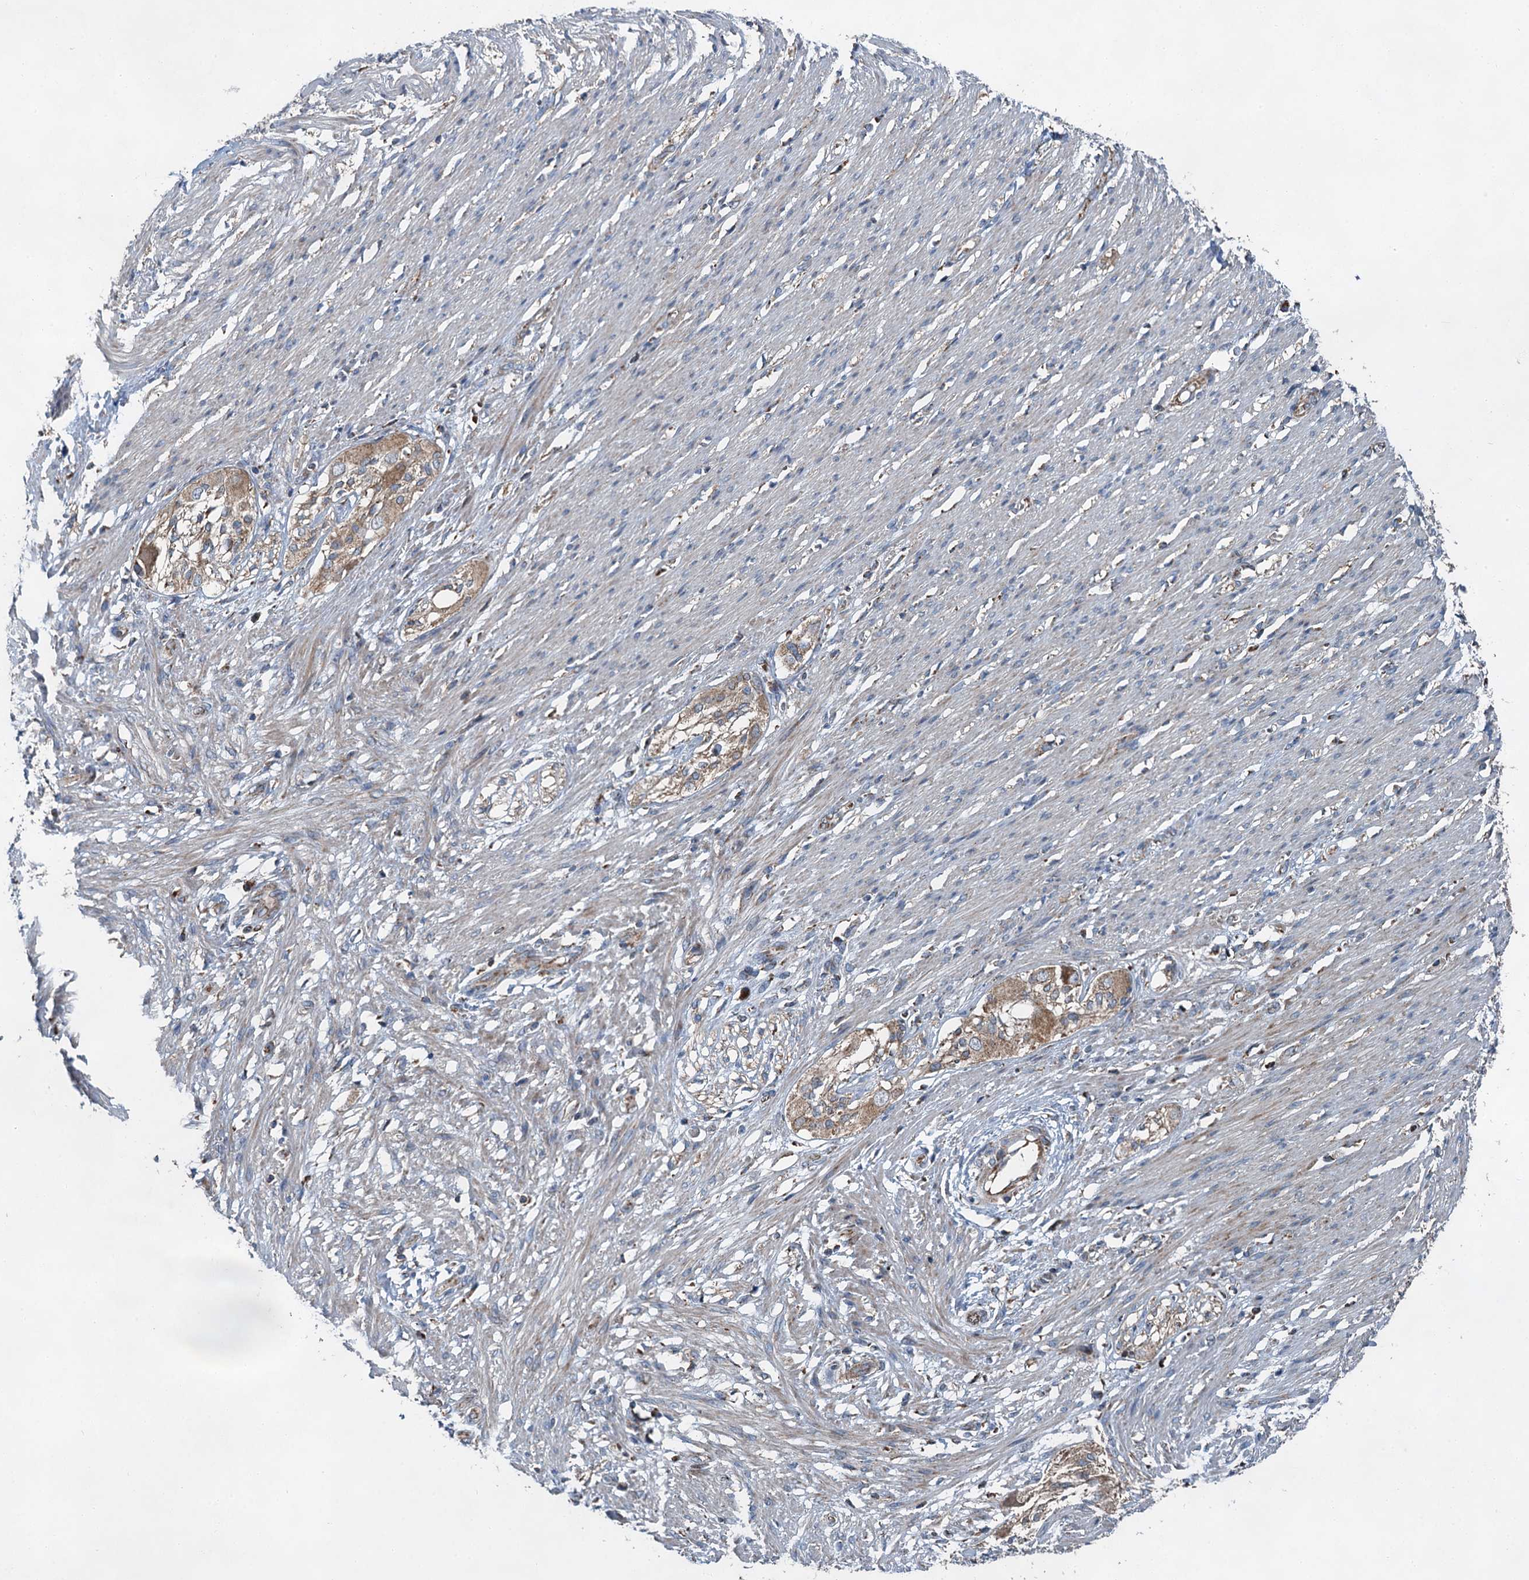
{"staining": {"intensity": "weak", "quantity": "25%-75%", "location": "cytoplasmic/membranous"}, "tissue": "smooth muscle", "cell_type": "Smooth muscle cells", "image_type": "normal", "snomed": [{"axis": "morphology", "description": "Normal tissue, NOS"}, {"axis": "morphology", "description": "Adenocarcinoma, NOS"}, {"axis": "topography", "description": "Colon"}, {"axis": "topography", "description": "Peripheral nerve tissue"}], "caption": "A low amount of weak cytoplasmic/membranous expression is appreciated in about 25%-75% of smooth muscle cells in benign smooth muscle.", "gene": "HAUS2", "patient": {"sex": "male", "age": 14}}